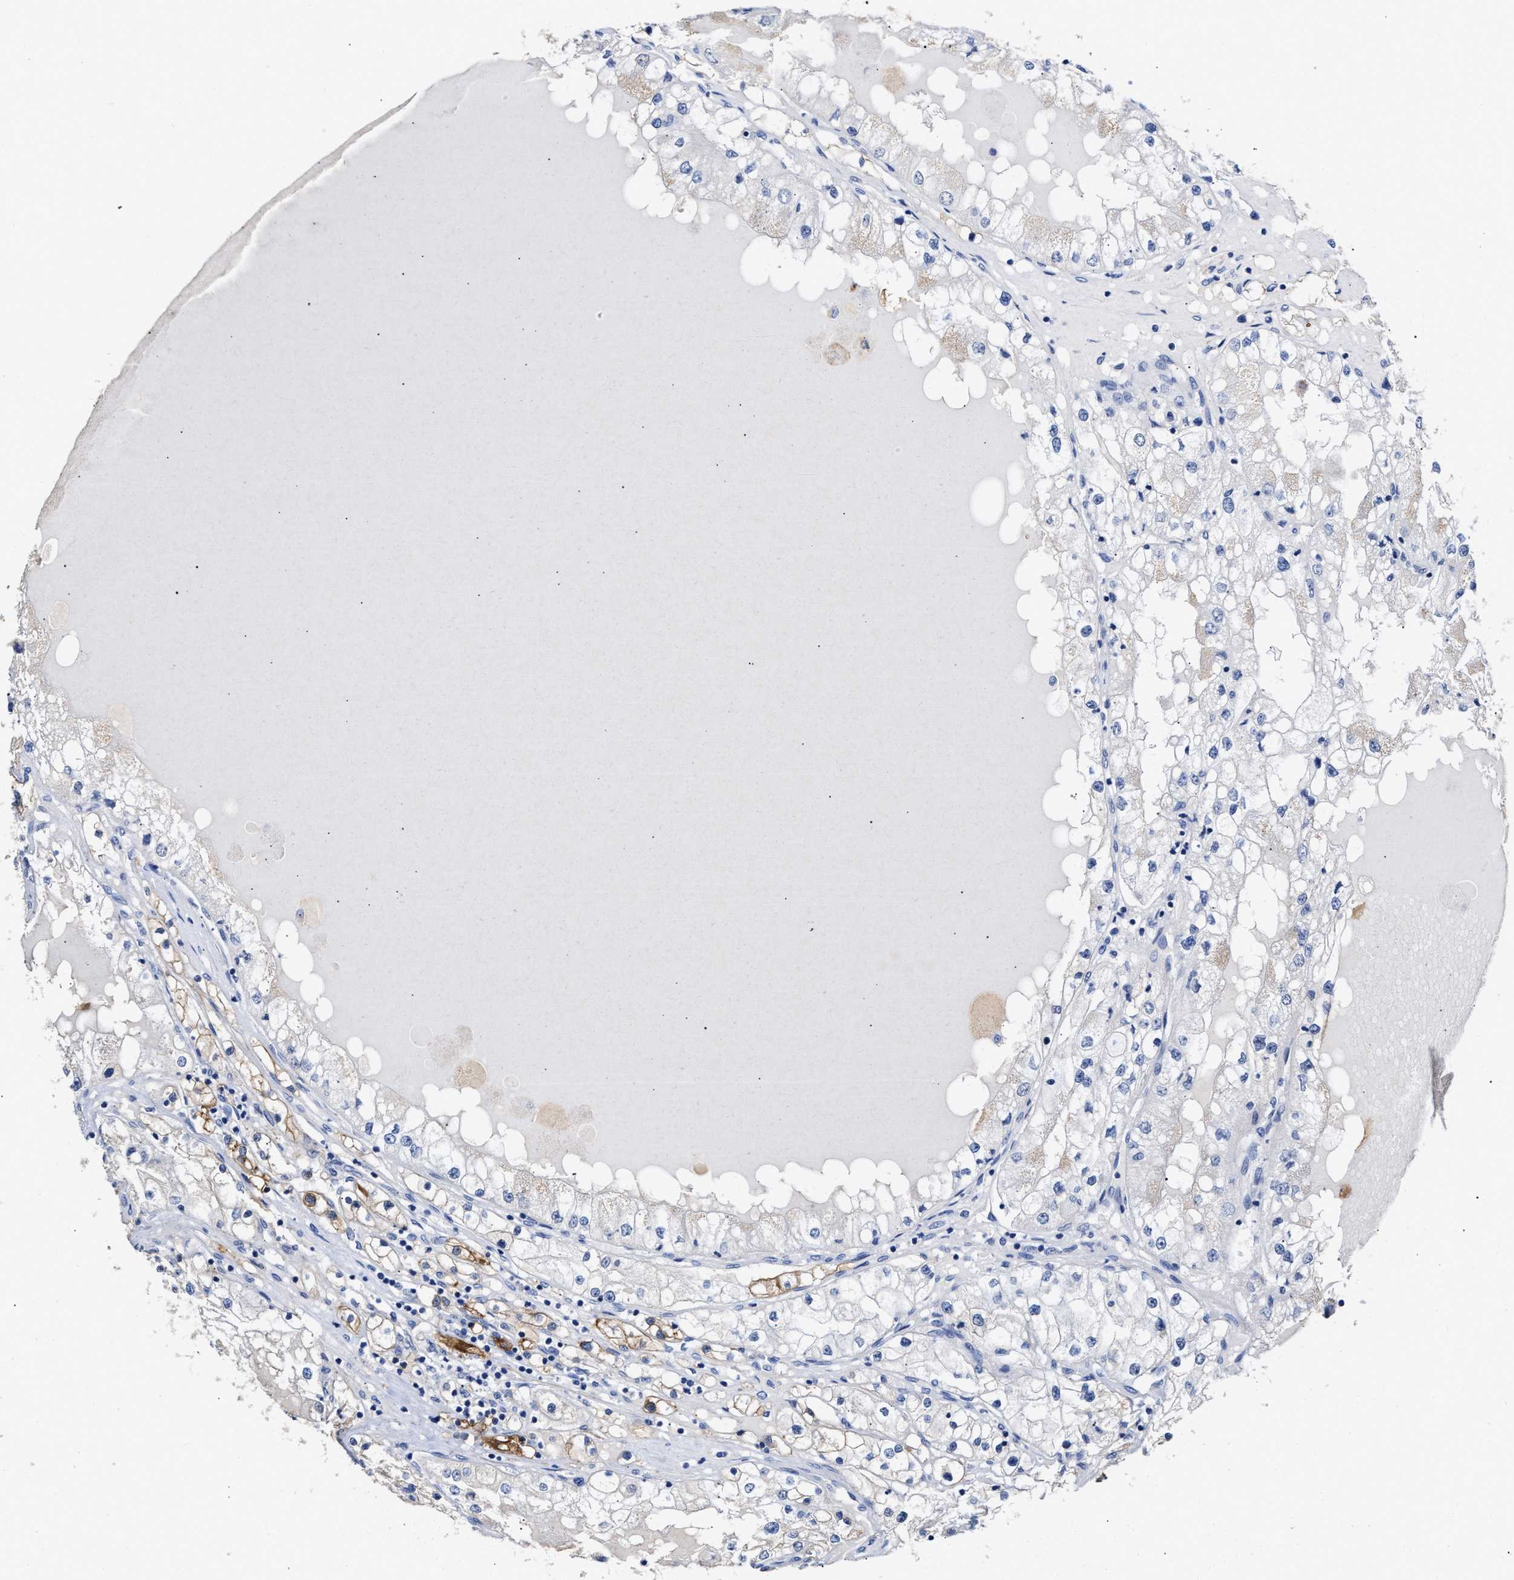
{"staining": {"intensity": "moderate", "quantity": "<25%", "location": "cytoplasmic/membranous"}, "tissue": "renal cancer", "cell_type": "Tumor cells", "image_type": "cancer", "snomed": [{"axis": "morphology", "description": "Adenocarcinoma, NOS"}, {"axis": "topography", "description": "Kidney"}], "caption": "Human renal cancer (adenocarcinoma) stained with a brown dye demonstrates moderate cytoplasmic/membranous positive expression in approximately <25% of tumor cells.", "gene": "AHNAK2", "patient": {"sex": "male", "age": 68}}